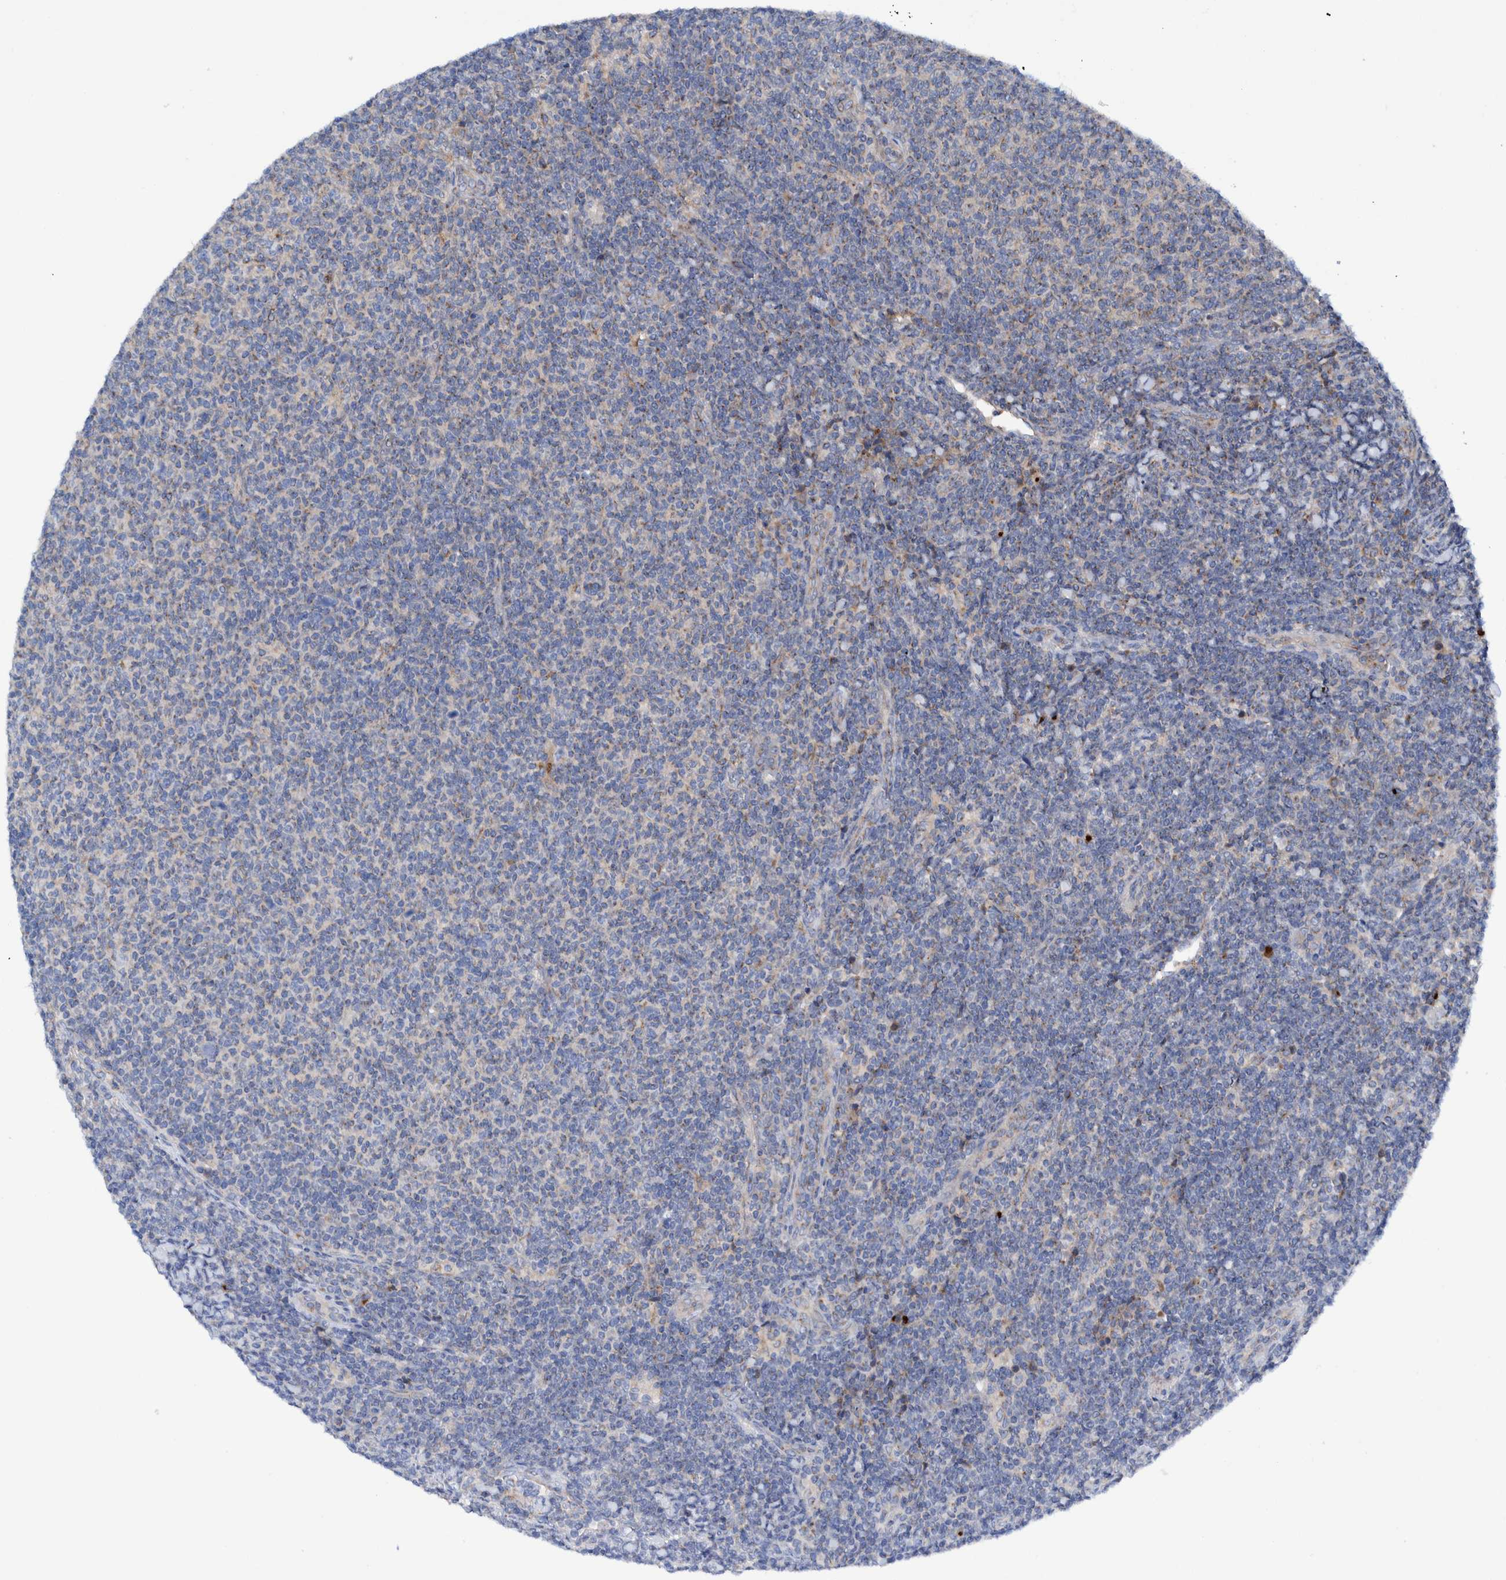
{"staining": {"intensity": "negative", "quantity": "none", "location": "none"}, "tissue": "lymphoma", "cell_type": "Tumor cells", "image_type": "cancer", "snomed": [{"axis": "morphology", "description": "Malignant lymphoma, non-Hodgkin's type, Low grade"}, {"axis": "topography", "description": "Lymph node"}], "caption": "Protein analysis of low-grade malignant lymphoma, non-Hodgkin's type demonstrates no significant expression in tumor cells.", "gene": "TRIM58", "patient": {"sex": "male", "age": 66}}